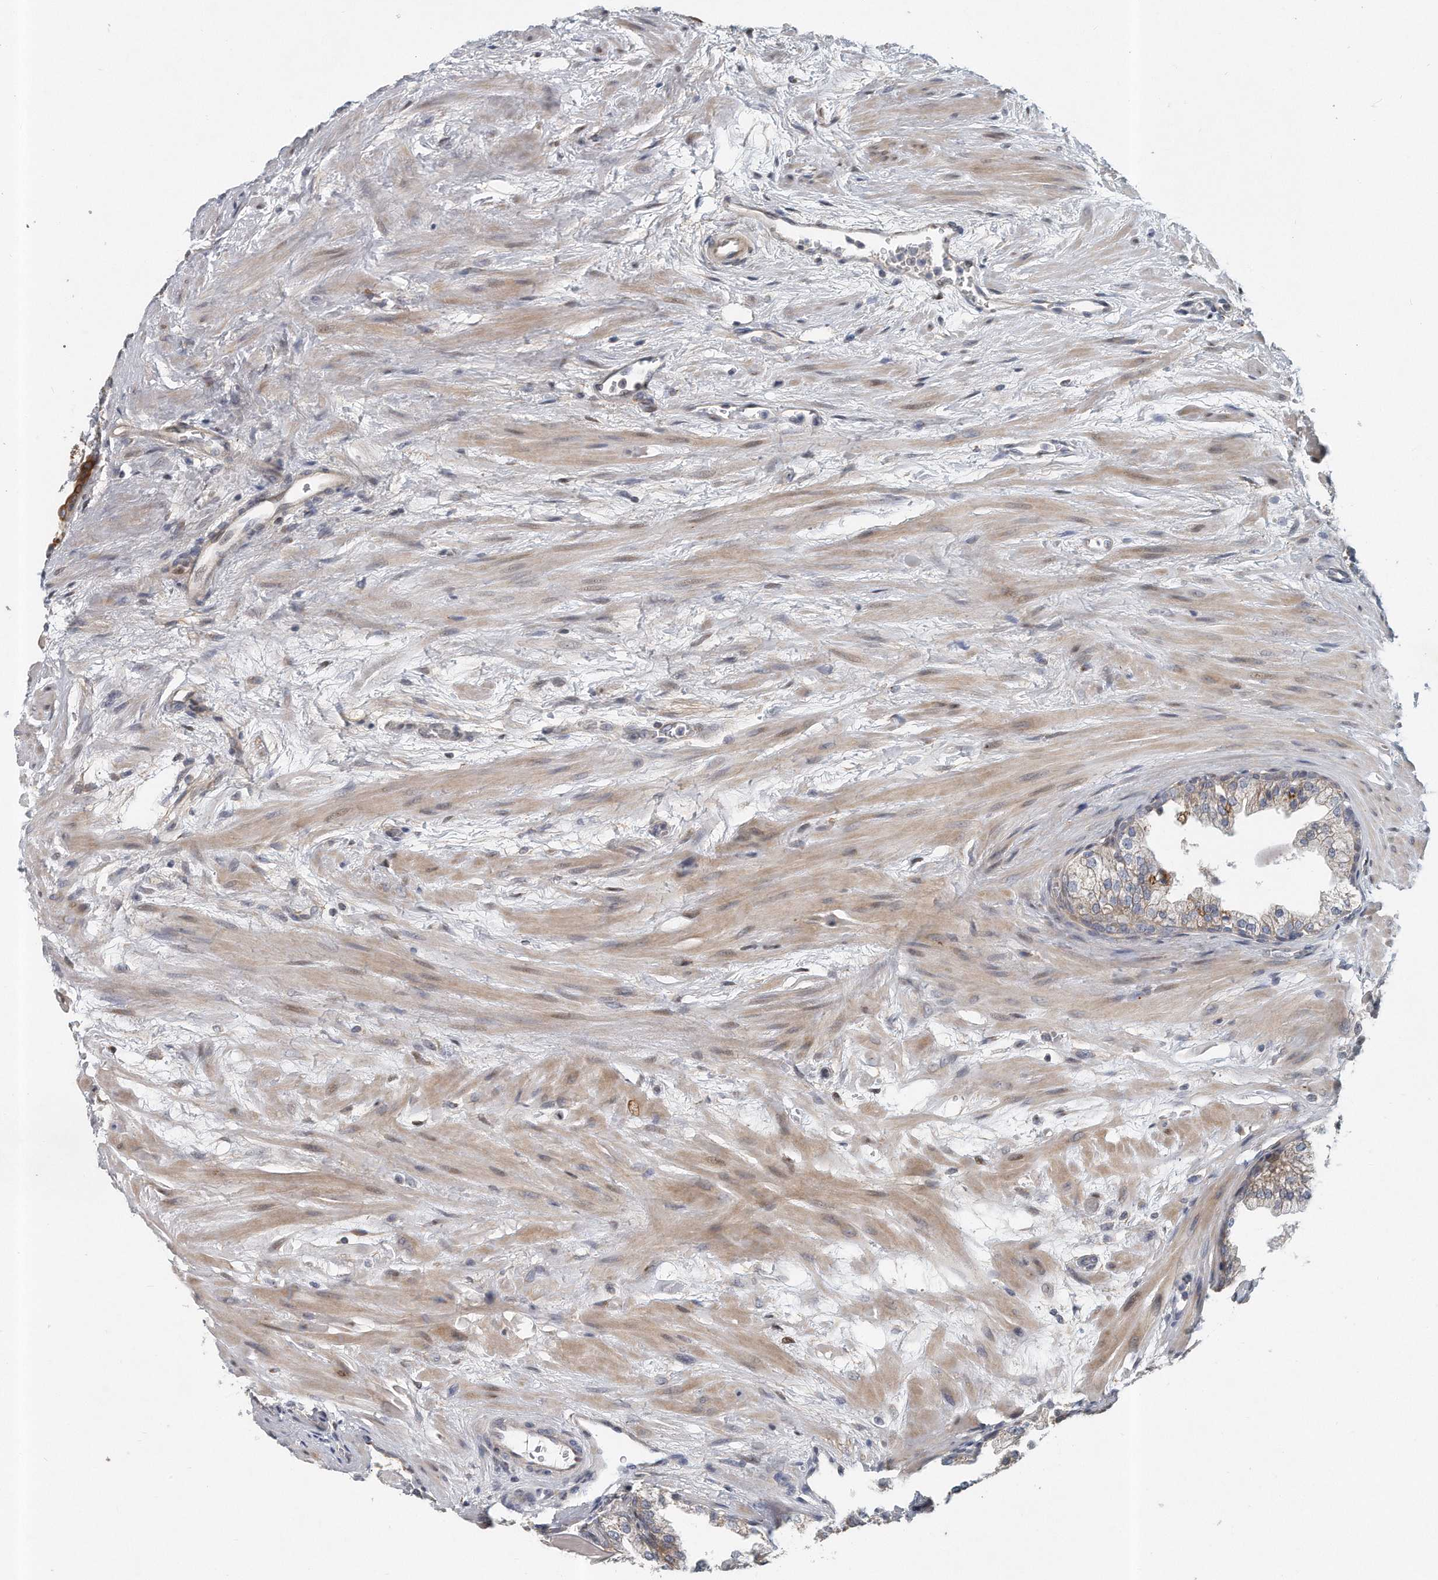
{"staining": {"intensity": "weak", "quantity": ">75%", "location": "cytoplasmic/membranous"}, "tissue": "prostate", "cell_type": "Glandular cells", "image_type": "normal", "snomed": [{"axis": "morphology", "description": "Normal tissue, NOS"}, {"axis": "topography", "description": "Prostate"}], "caption": "Weak cytoplasmic/membranous protein positivity is appreciated in approximately >75% of glandular cells in prostate. Immunohistochemistry stains the protein of interest in brown and the nuclei are stained blue.", "gene": "PCDH8", "patient": {"sex": "male", "age": 48}}